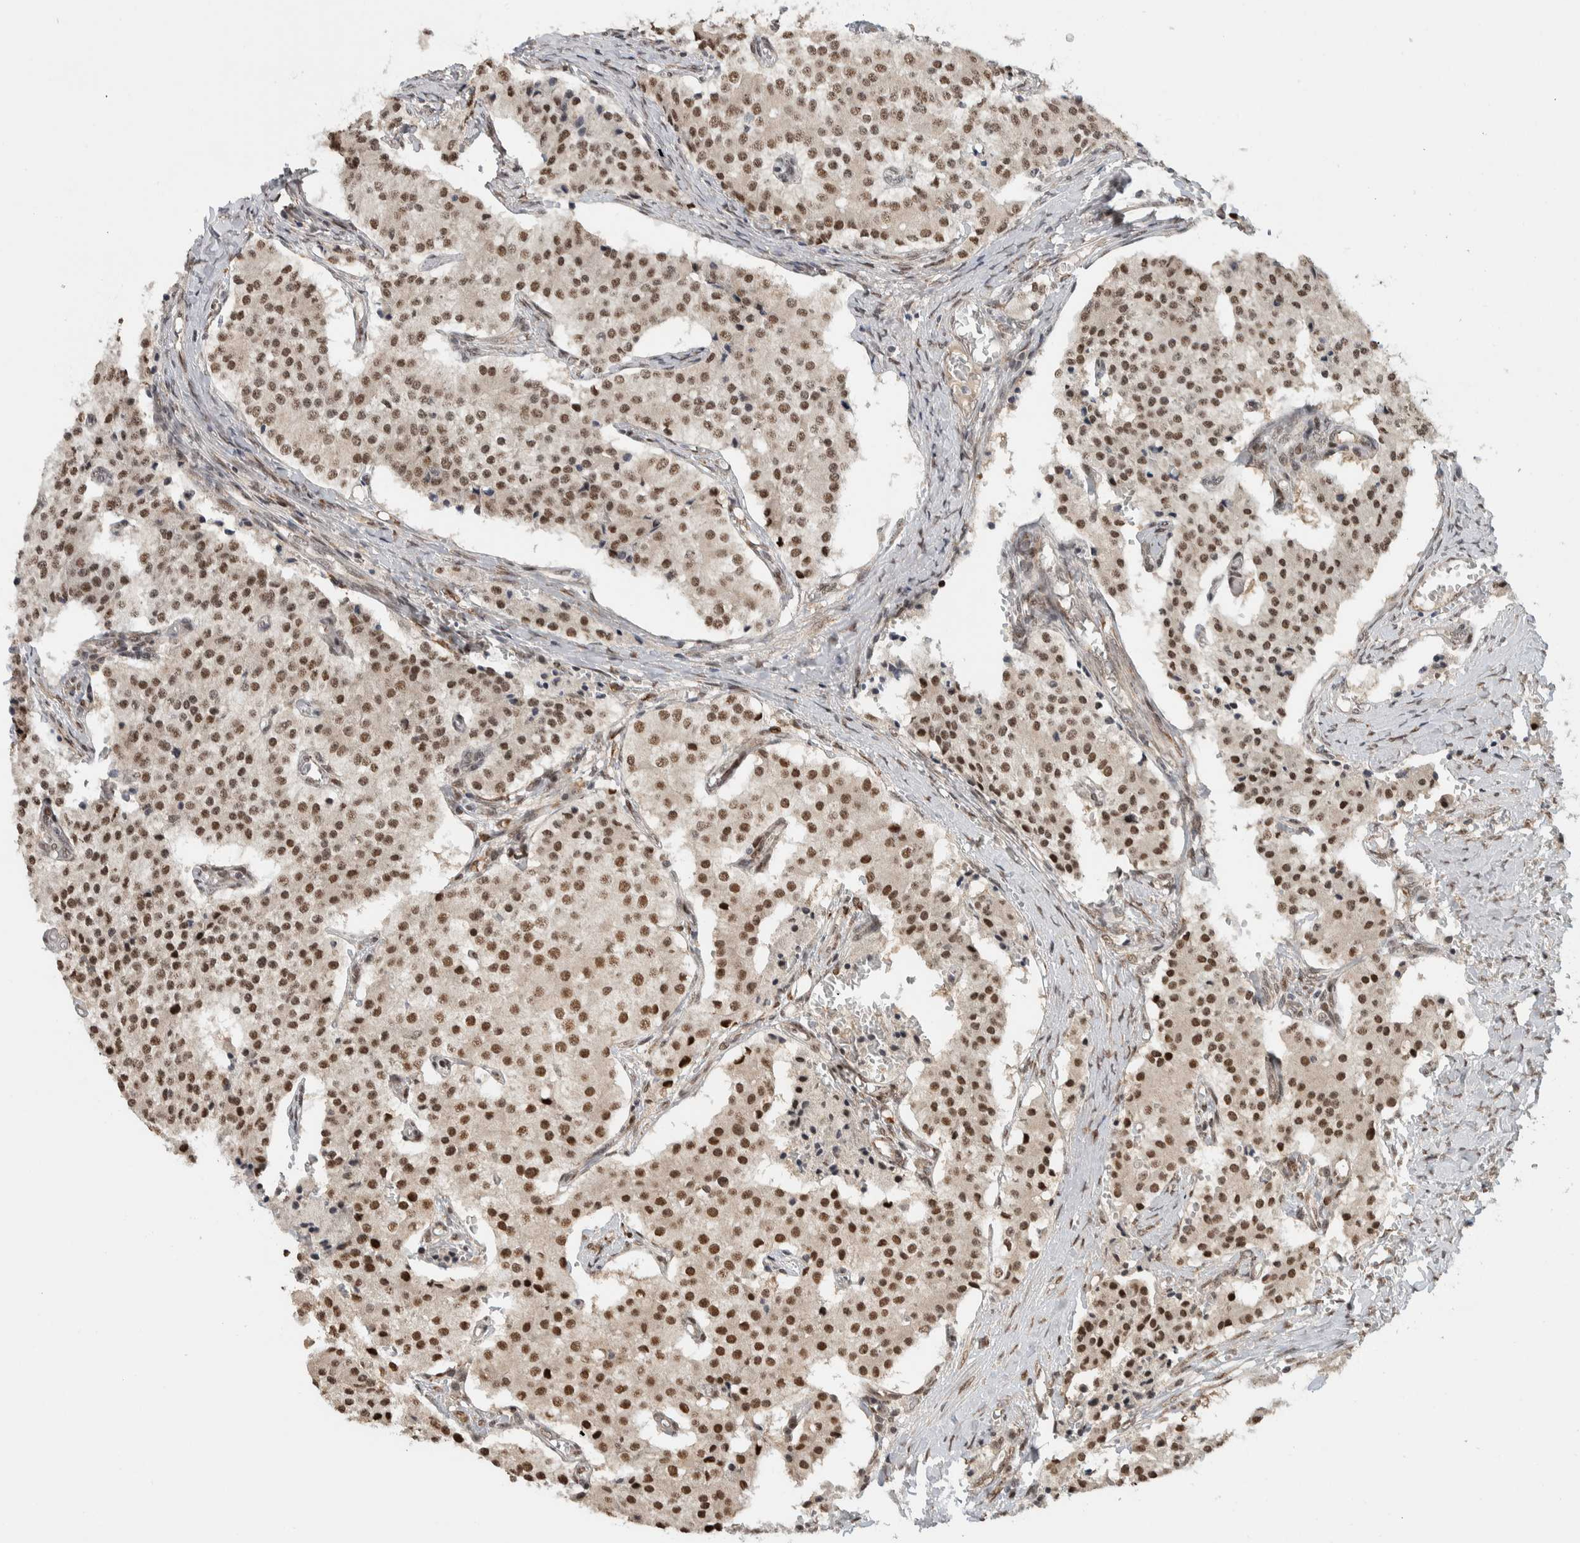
{"staining": {"intensity": "moderate", "quantity": ">75%", "location": "nuclear"}, "tissue": "carcinoid", "cell_type": "Tumor cells", "image_type": "cancer", "snomed": [{"axis": "morphology", "description": "Carcinoid, malignant, NOS"}, {"axis": "topography", "description": "Colon"}], "caption": "DAB immunohistochemical staining of malignant carcinoid displays moderate nuclear protein expression in approximately >75% of tumor cells.", "gene": "TNRC18", "patient": {"sex": "female", "age": 52}}